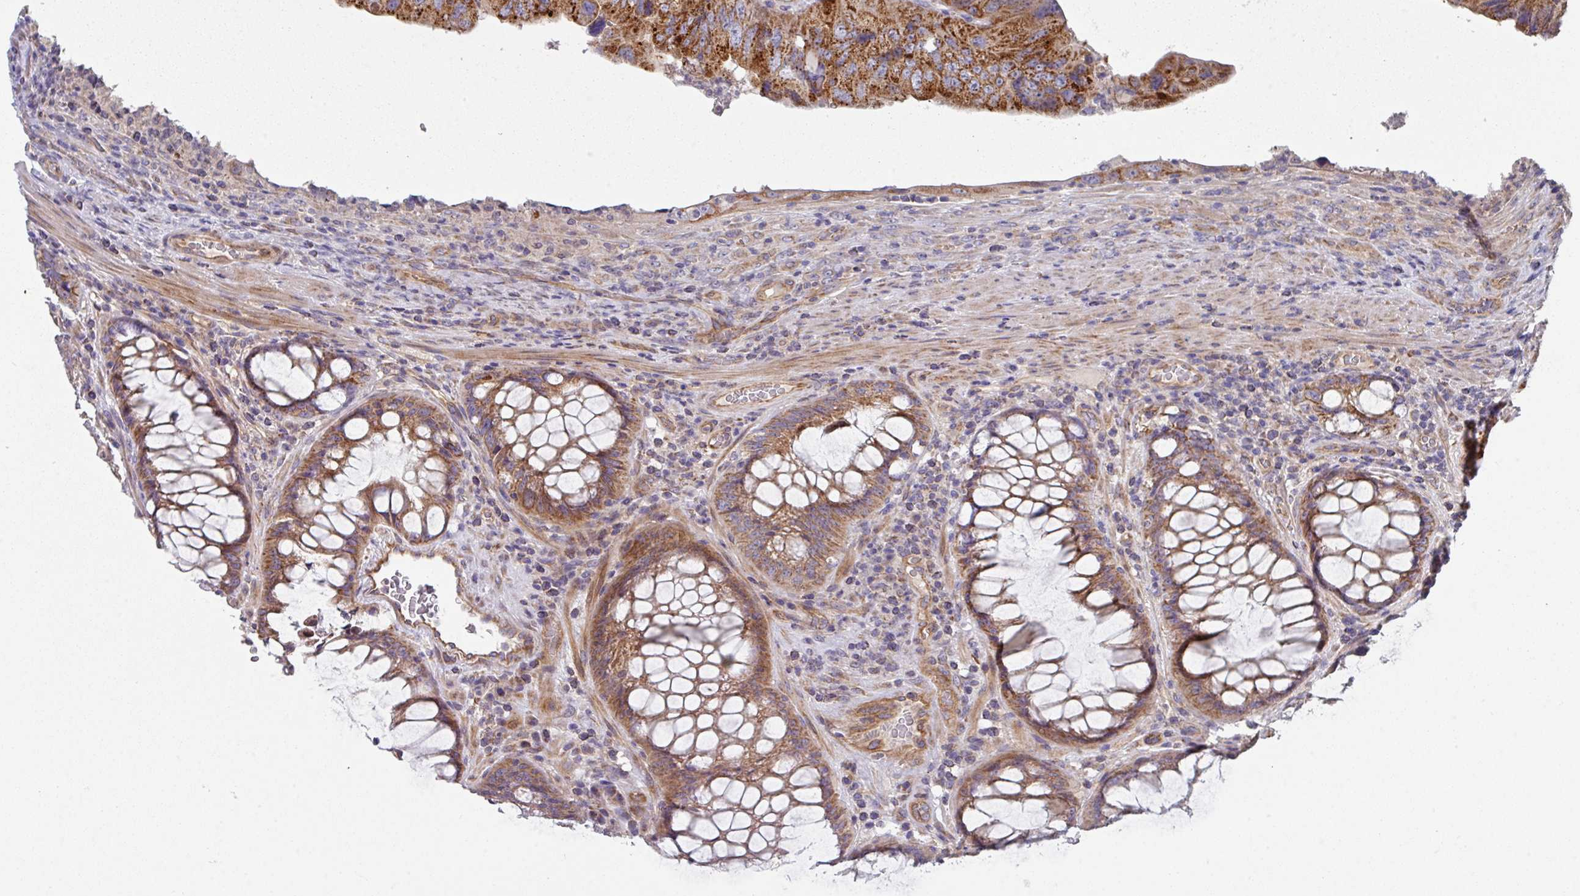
{"staining": {"intensity": "strong", "quantity": ">75%", "location": "cytoplasmic/membranous"}, "tissue": "colorectal cancer", "cell_type": "Tumor cells", "image_type": "cancer", "snomed": [{"axis": "morphology", "description": "Adenocarcinoma, NOS"}, {"axis": "topography", "description": "Rectum"}], "caption": "IHC of adenocarcinoma (colorectal) shows high levels of strong cytoplasmic/membranous expression in about >75% of tumor cells. IHC stains the protein in brown and the nuclei are stained blue.", "gene": "DCAF12L2", "patient": {"sex": "male", "age": 63}}